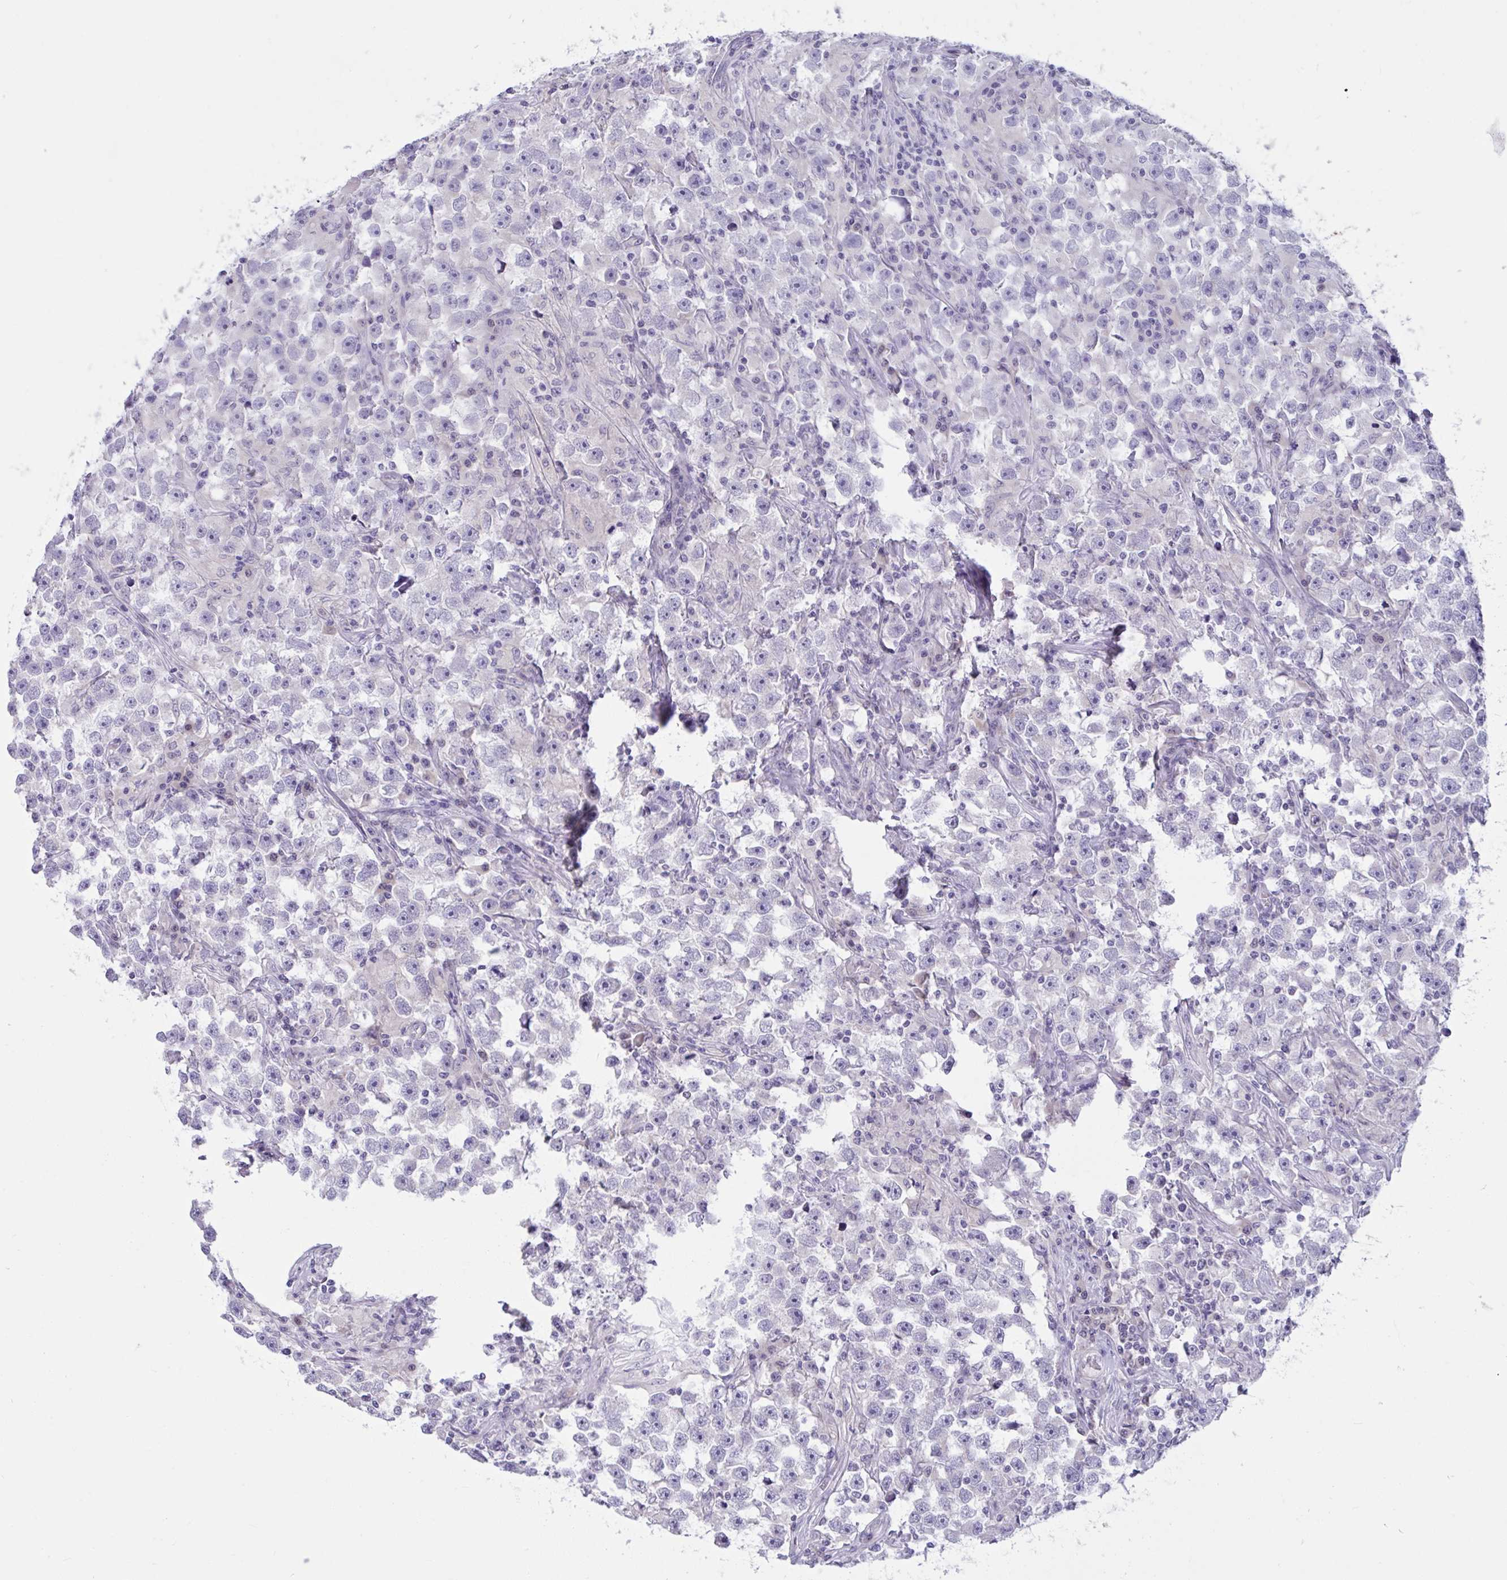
{"staining": {"intensity": "negative", "quantity": "none", "location": "none"}, "tissue": "testis cancer", "cell_type": "Tumor cells", "image_type": "cancer", "snomed": [{"axis": "morphology", "description": "Seminoma, NOS"}, {"axis": "topography", "description": "Testis"}], "caption": "Immunohistochemistry photomicrograph of neoplastic tissue: testis cancer (seminoma) stained with DAB (3,3'-diaminobenzidine) demonstrates no significant protein positivity in tumor cells.", "gene": "CAMLG", "patient": {"sex": "male", "age": 33}}